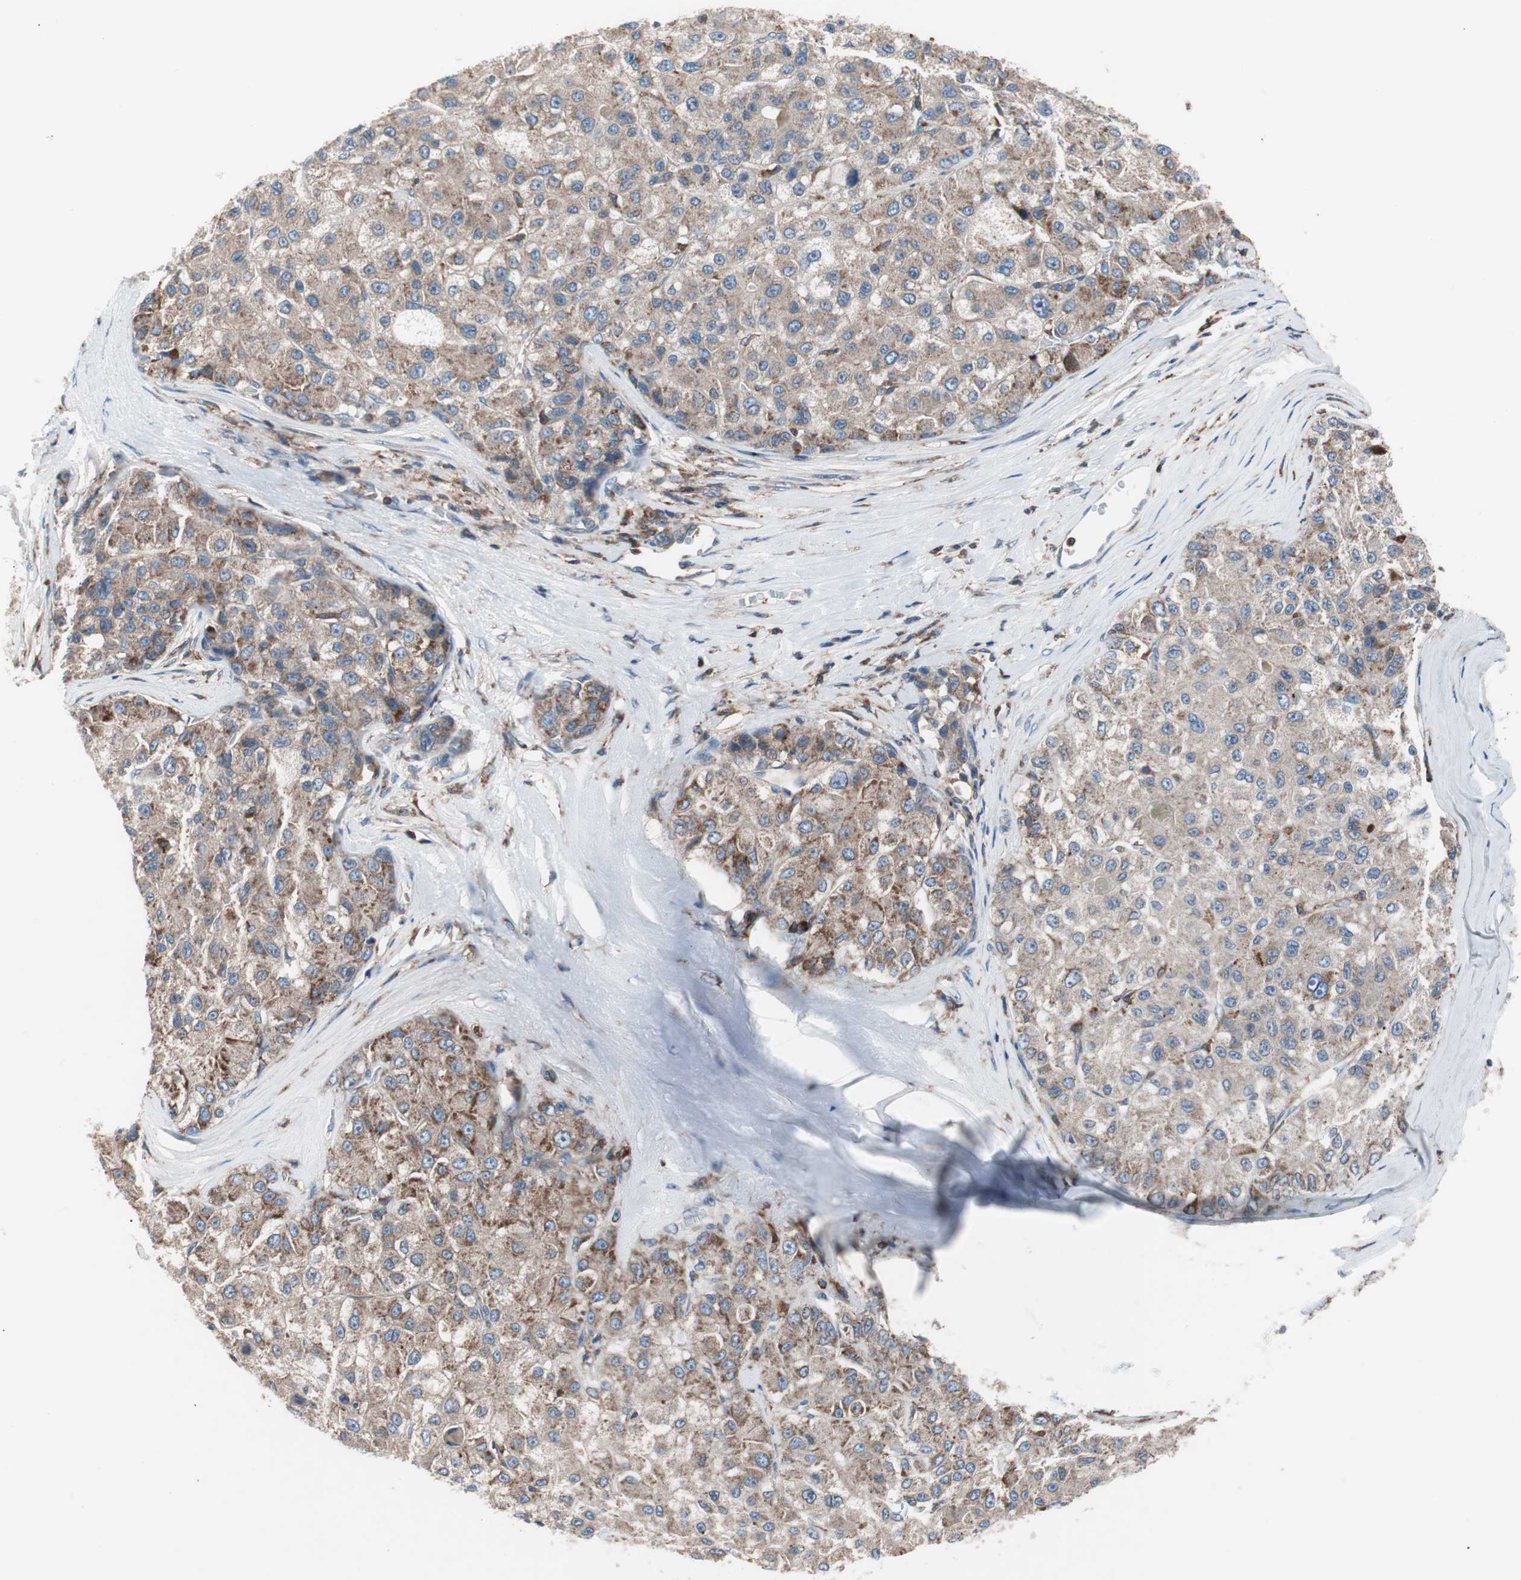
{"staining": {"intensity": "moderate", "quantity": ">75%", "location": "cytoplasmic/membranous"}, "tissue": "liver cancer", "cell_type": "Tumor cells", "image_type": "cancer", "snomed": [{"axis": "morphology", "description": "Carcinoma, Hepatocellular, NOS"}, {"axis": "topography", "description": "Liver"}], "caption": "Hepatocellular carcinoma (liver) stained with DAB (3,3'-diaminobenzidine) immunohistochemistry (IHC) exhibits medium levels of moderate cytoplasmic/membranous positivity in approximately >75% of tumor cells.", "gene": "PIK3R1", "patient": {"sex": "male", "age": 80}}